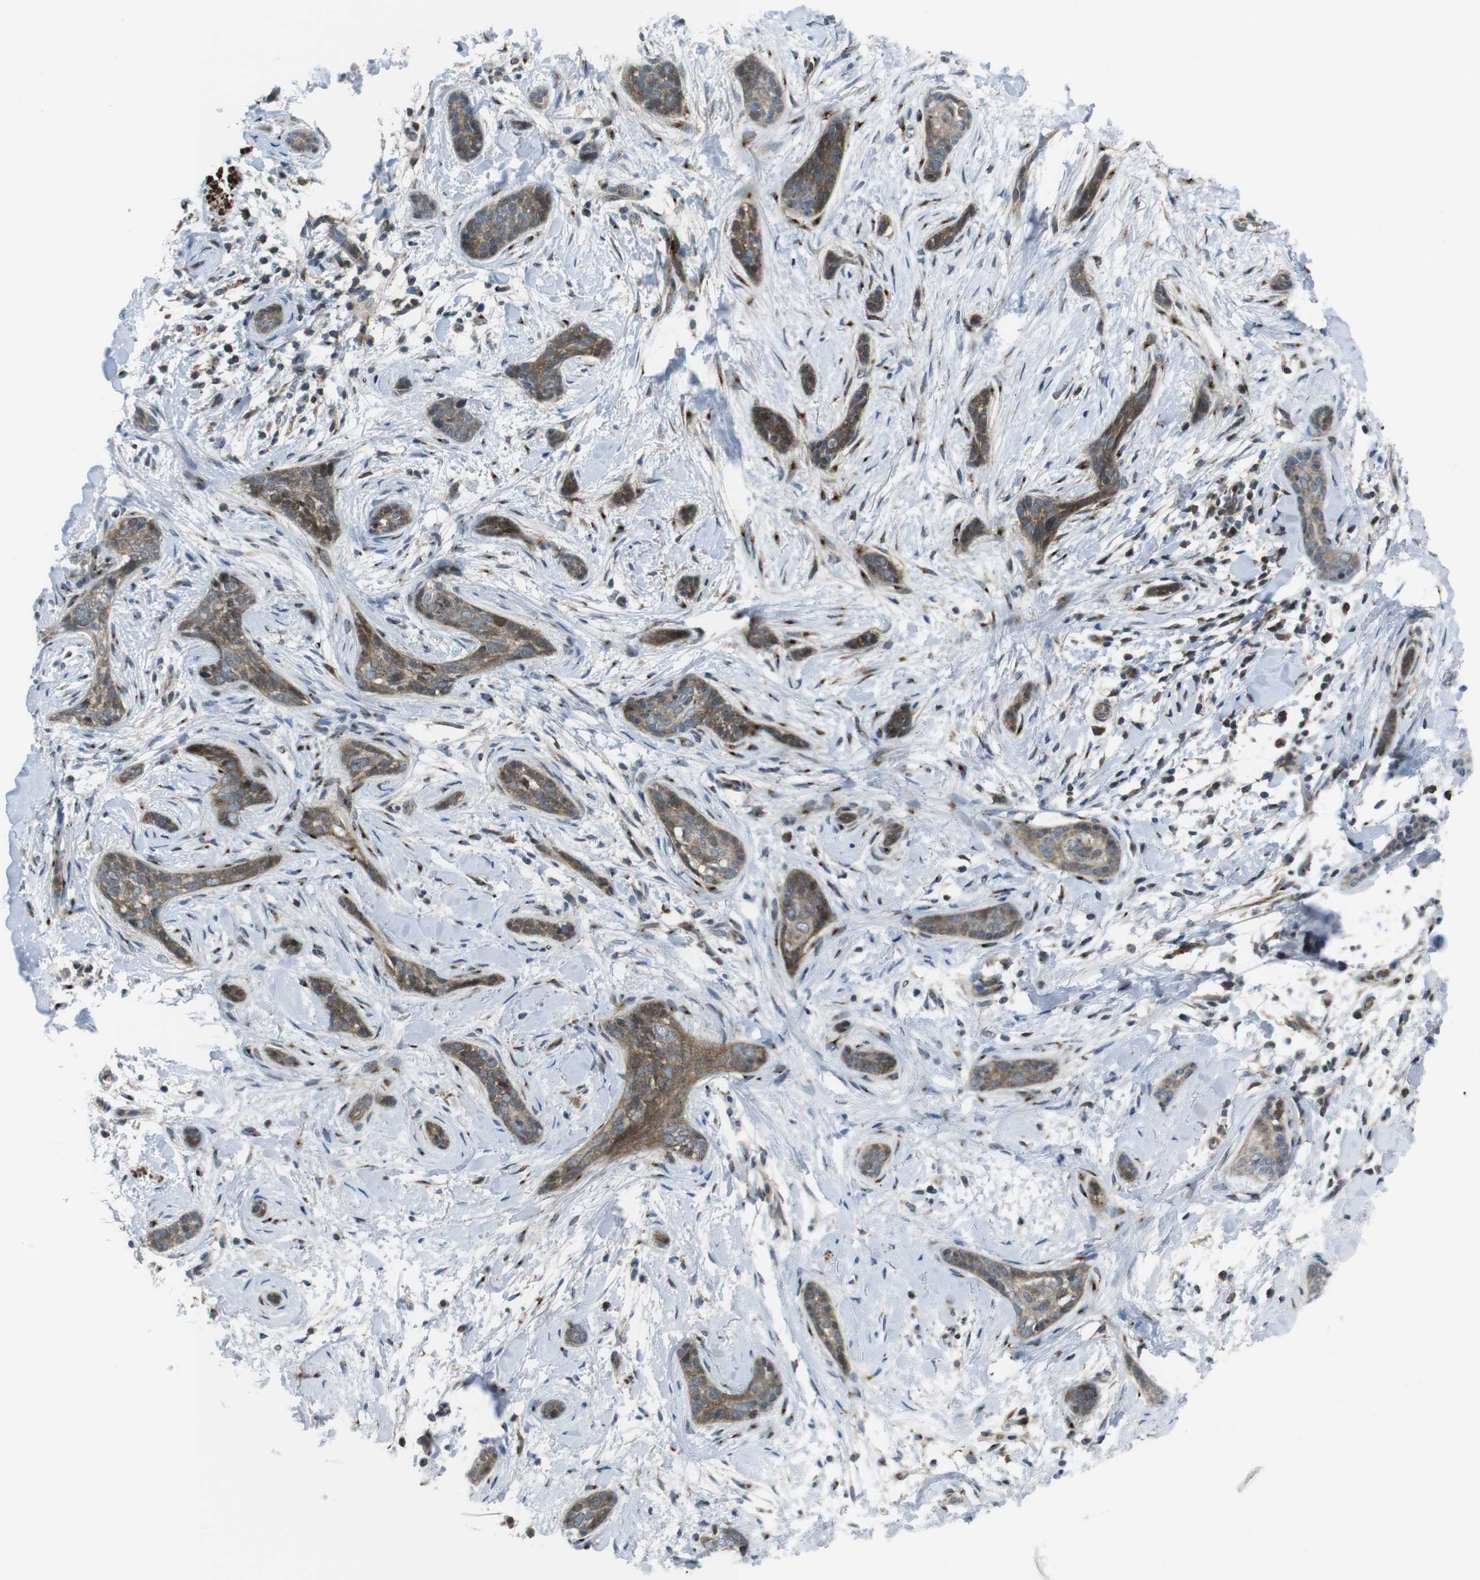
{"staining": {"intensity": "moderate", "quantity": ">75%", "location": "cytoplasmic/membranous"}, "tissue": "skin cancer", "cell_type": "Tumor cells", "image_type": "cancer", "snomed": [{"axis": "morphology", "description": "Basal cell carcinoma"}, {"axis": "morphology", "description": "Adnexal tumor, benign"}, {"axis": "topography", "description": "Skin"}], "caption": "Skin cancer (benign adnexal tumor) stained with a protein marker exhibits moderate staining in tumor cells.", "gene": "CUL7", "patient": {"sex": "female", "age": 42}}